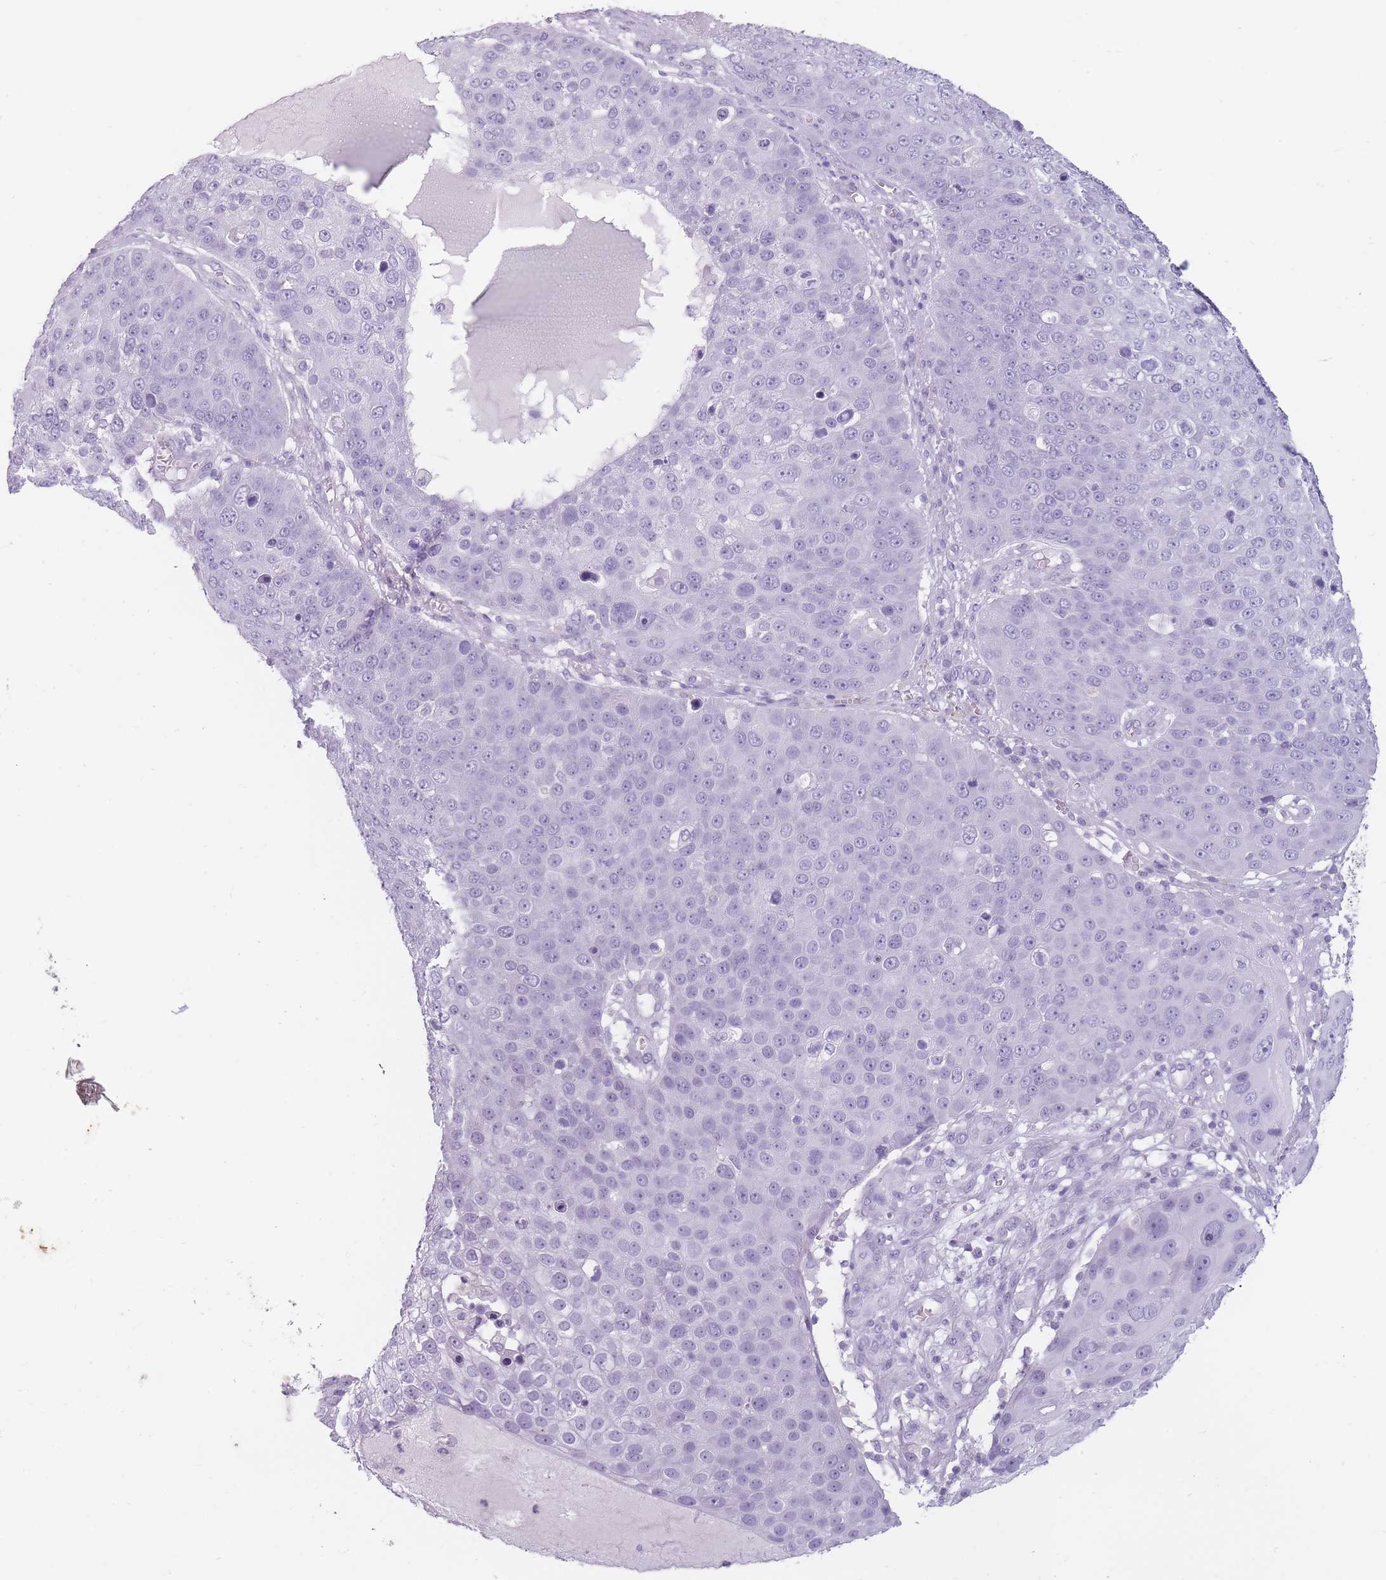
{"staining": {"intensity": "negative", "quantity": "none", "location": "none"}, "tissue": "skin cancer", "cell_type": "Tumor cells", "image_type": "cancer", "snomed": [{"axis": "morphology", "description": "Squamous cell carcinoma, NOS"}, {"axis": "topography", "description": "Skin"}], "caption": "Immunohistochemical staining of skin cancer (squamous cell carcinoma) demonstrates no significant expression in tumor cells.", "gene": "CCNO", "patient": {"sex": "male", "age": 71}}